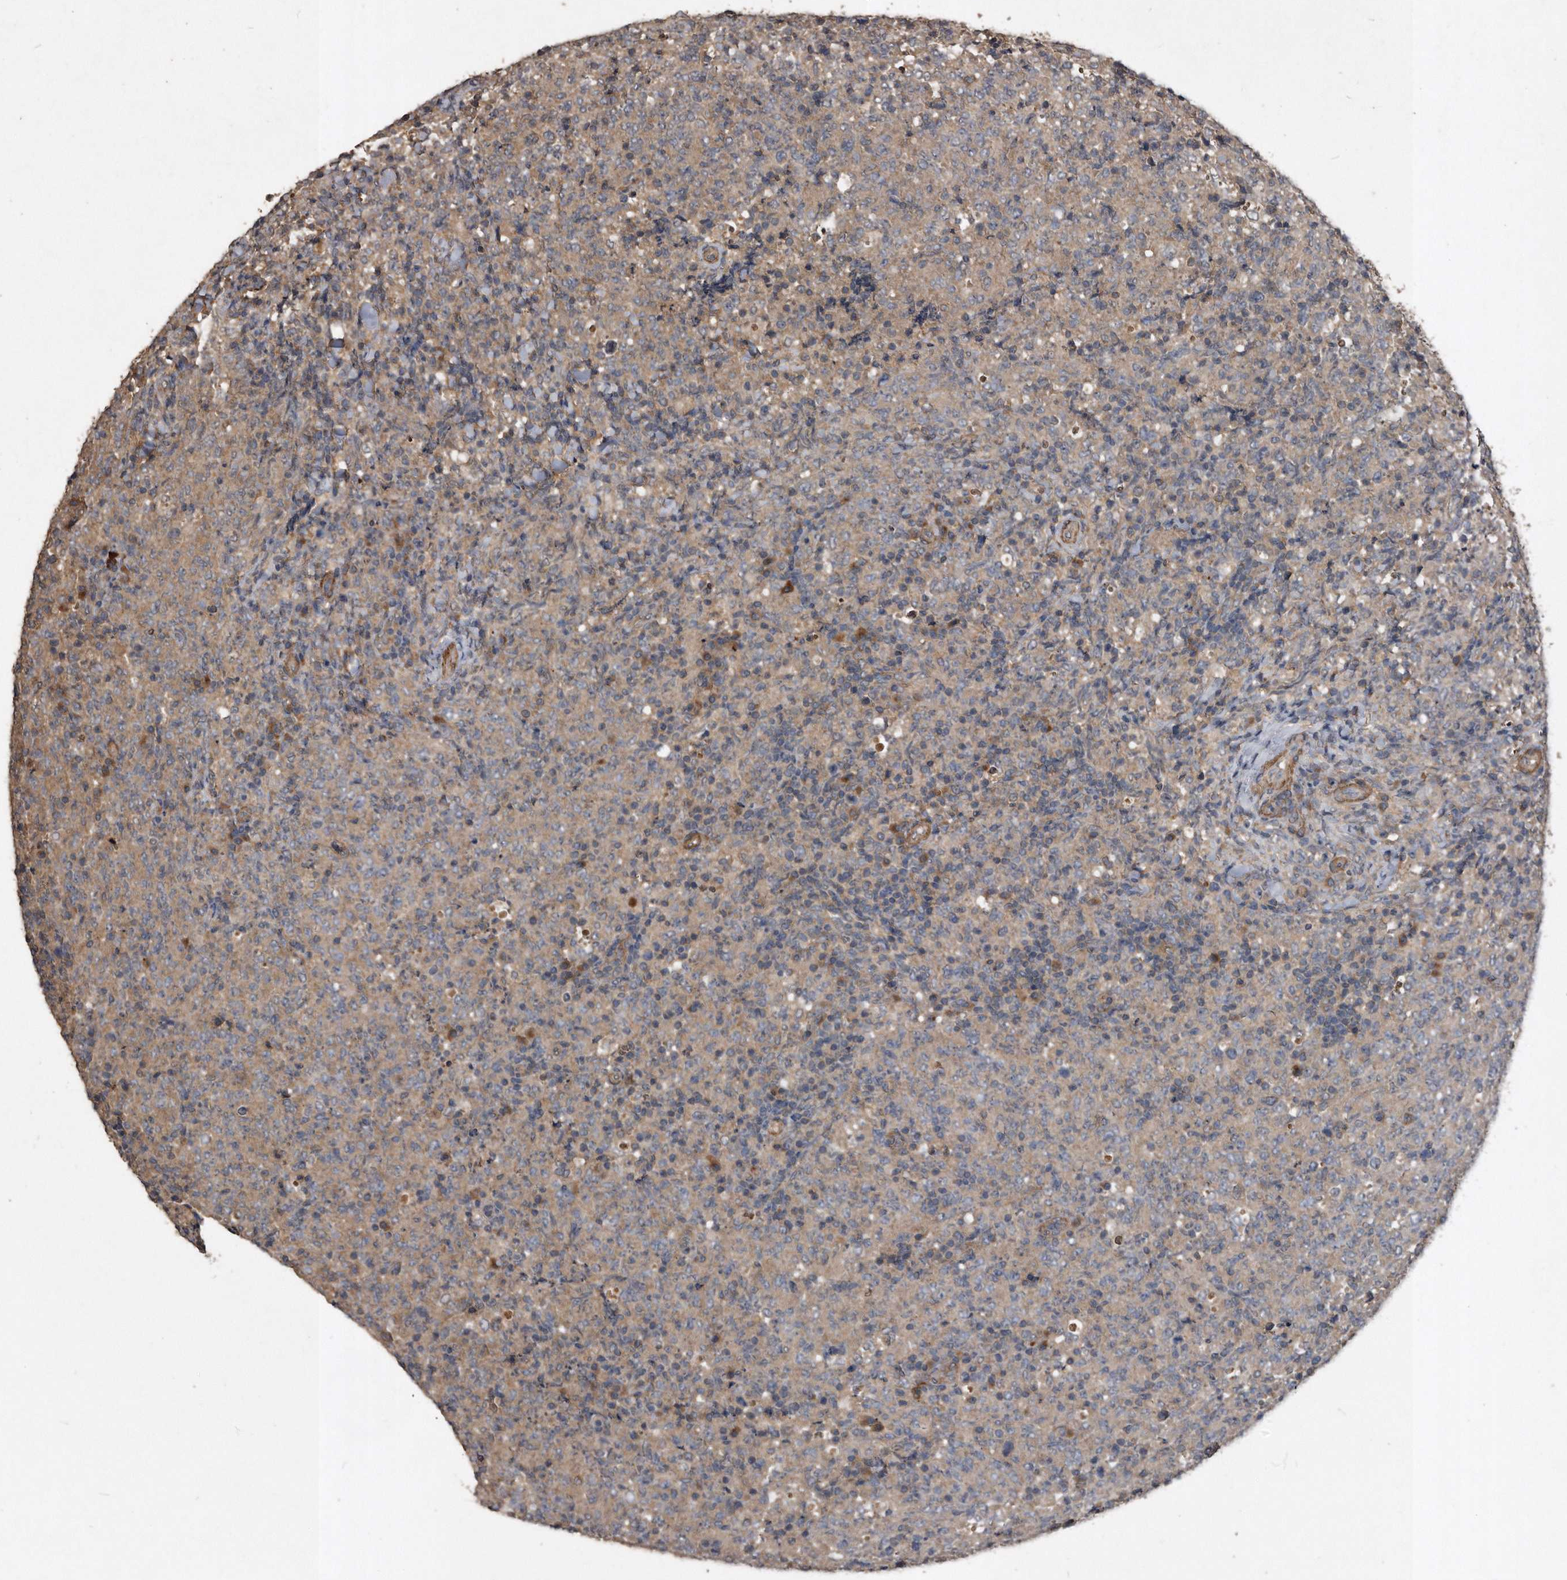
{"staining": {"intensity": "weak", "quantity": "25%-75%", "location": "cytoplasmic/membranous"}, "tissue": "lymphoma", "cell_type": "Tumor cells", "image_type": "cancer", "snomed": [{"axis": "morphology", "description": "Malignant lymphoma, non-Hodgkin's type, High grade"}, {"axis": "topography", "description": "Tonsil"}], "caption": "Tumor cells exhibit low levels of weak cytoplasmic/membranous staining in approximately 25%-75% of cells in malignant lymphoma, non-Hodgkin's type (high-grade).", "gene": "NRBP1", "patient": {"sex": "female", "age": 36}}